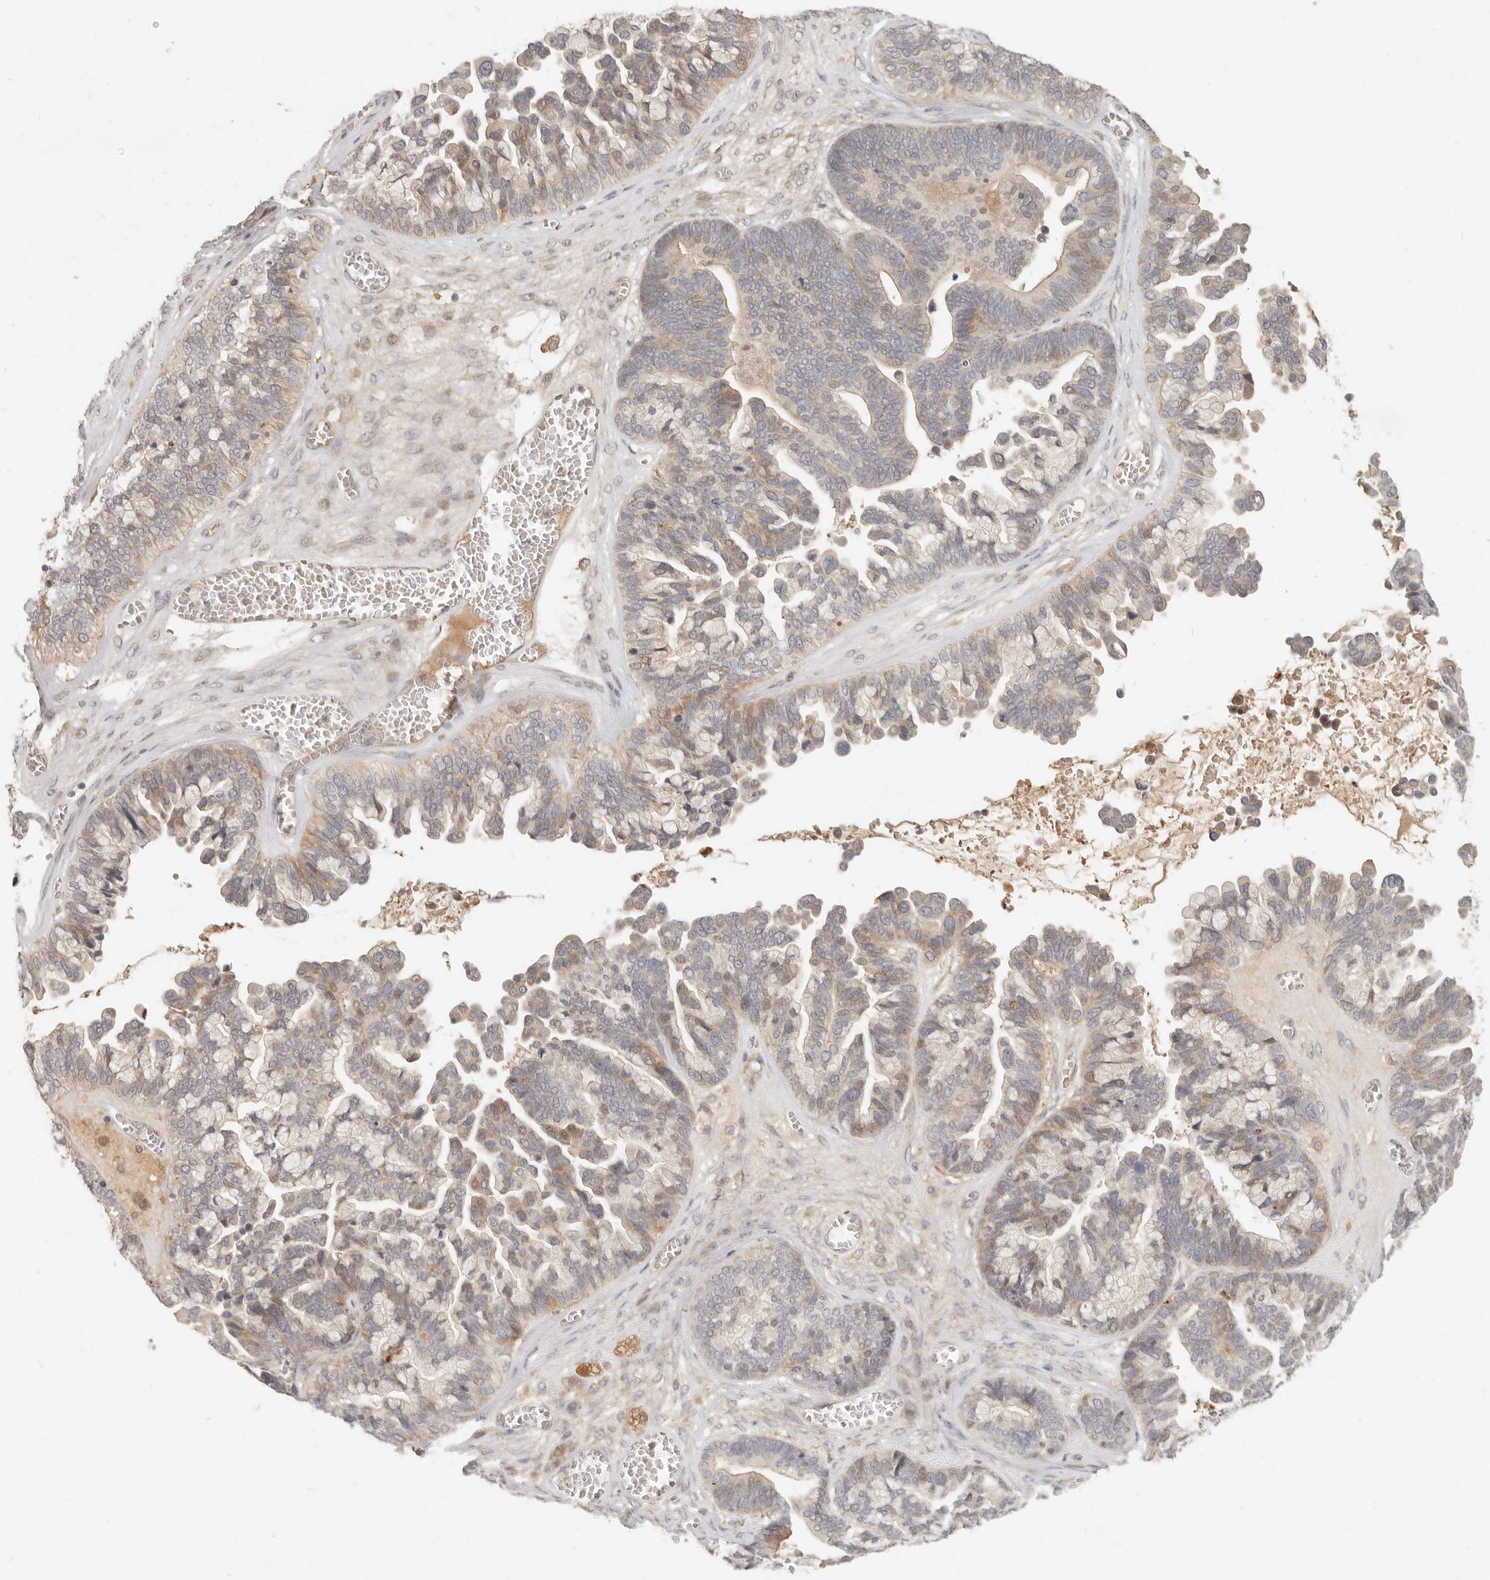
{"staining": {"intensity": "weak", "quantity": ">75%", "location": "cytoplasmic/membranous"}, "tissue": "ovarian cancer", "cell_type": "Tumor cells", "image_type": "cancer", "snomed": [{"axis": "morphology", "description": "Cystadenocarcinoma, serous, NOS"}, {"axis": "topography", "description": "Ovary"}], "caption": "Approximately >75% of tumor cells in serous cystadenocarcinoma (ovarian) reveal weak cytoplasmic/membranous protein staining as visualized by brown immunohistochemical staining.", "gene": "UBXN11", "patient": {"sex": "female", "age": 56}}